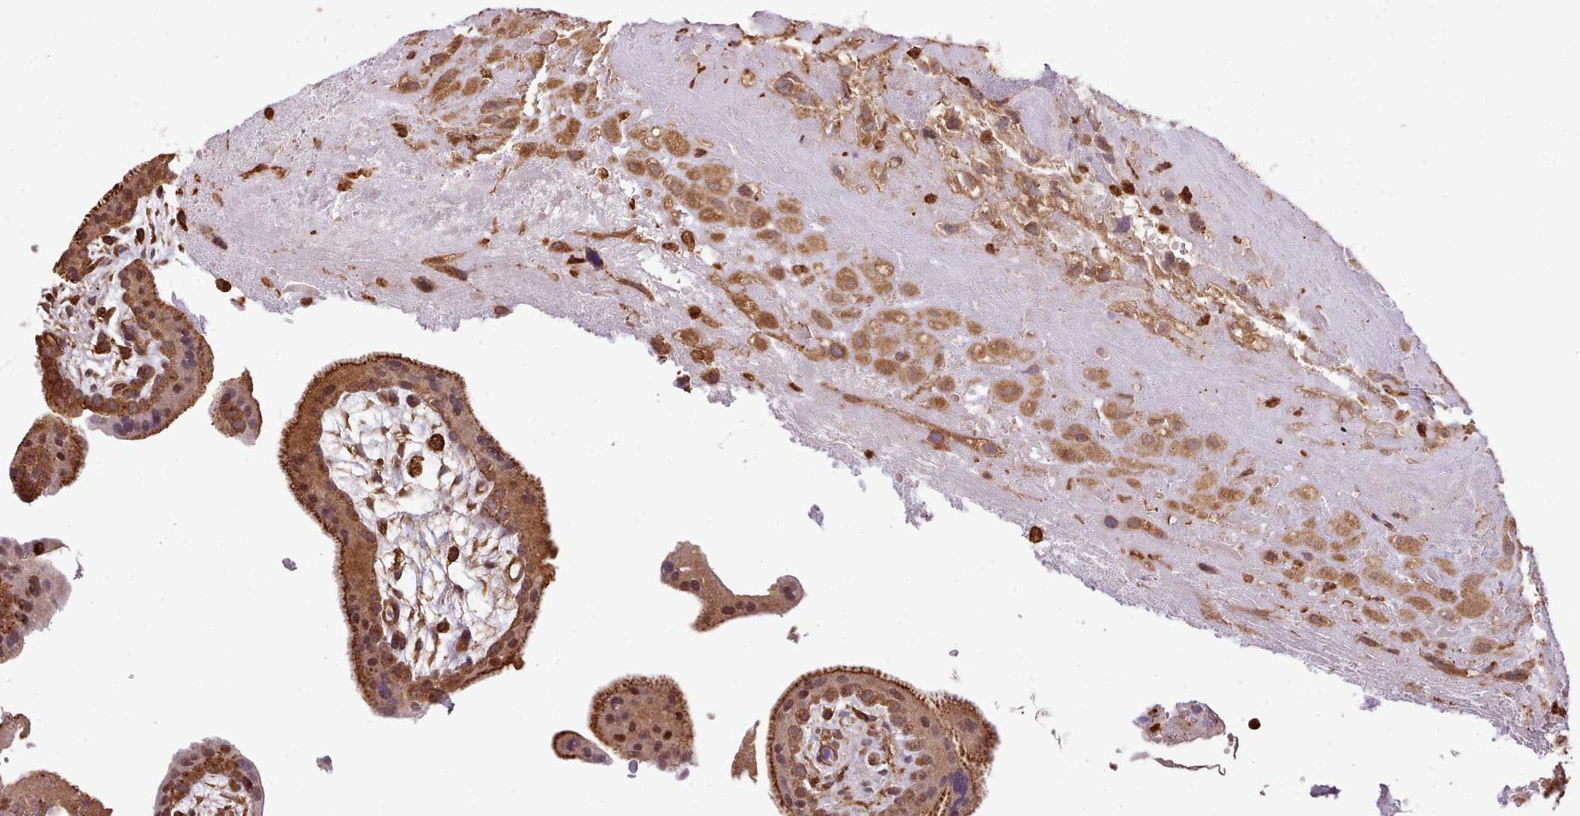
{"staining": {"intensity": "moderate", "quantity": ">75%", "location": "cytoplasmic/membranous"}, "tissue": "placenta", "cell_type": "Decidual cells", "image_type": "normal", "snomed": [{"axis": "morphology", "description": "Normal tissue, NOS"}, {"axis": "topography", "description": "Placenta"}], "caption": "Moderate cytoplasmic/membranous staining is seen in approximately >75% of decidual cells in unremarkable placenta.", "gene": "CAPZA1", "patient": {"sex": "female", "age": 35}}